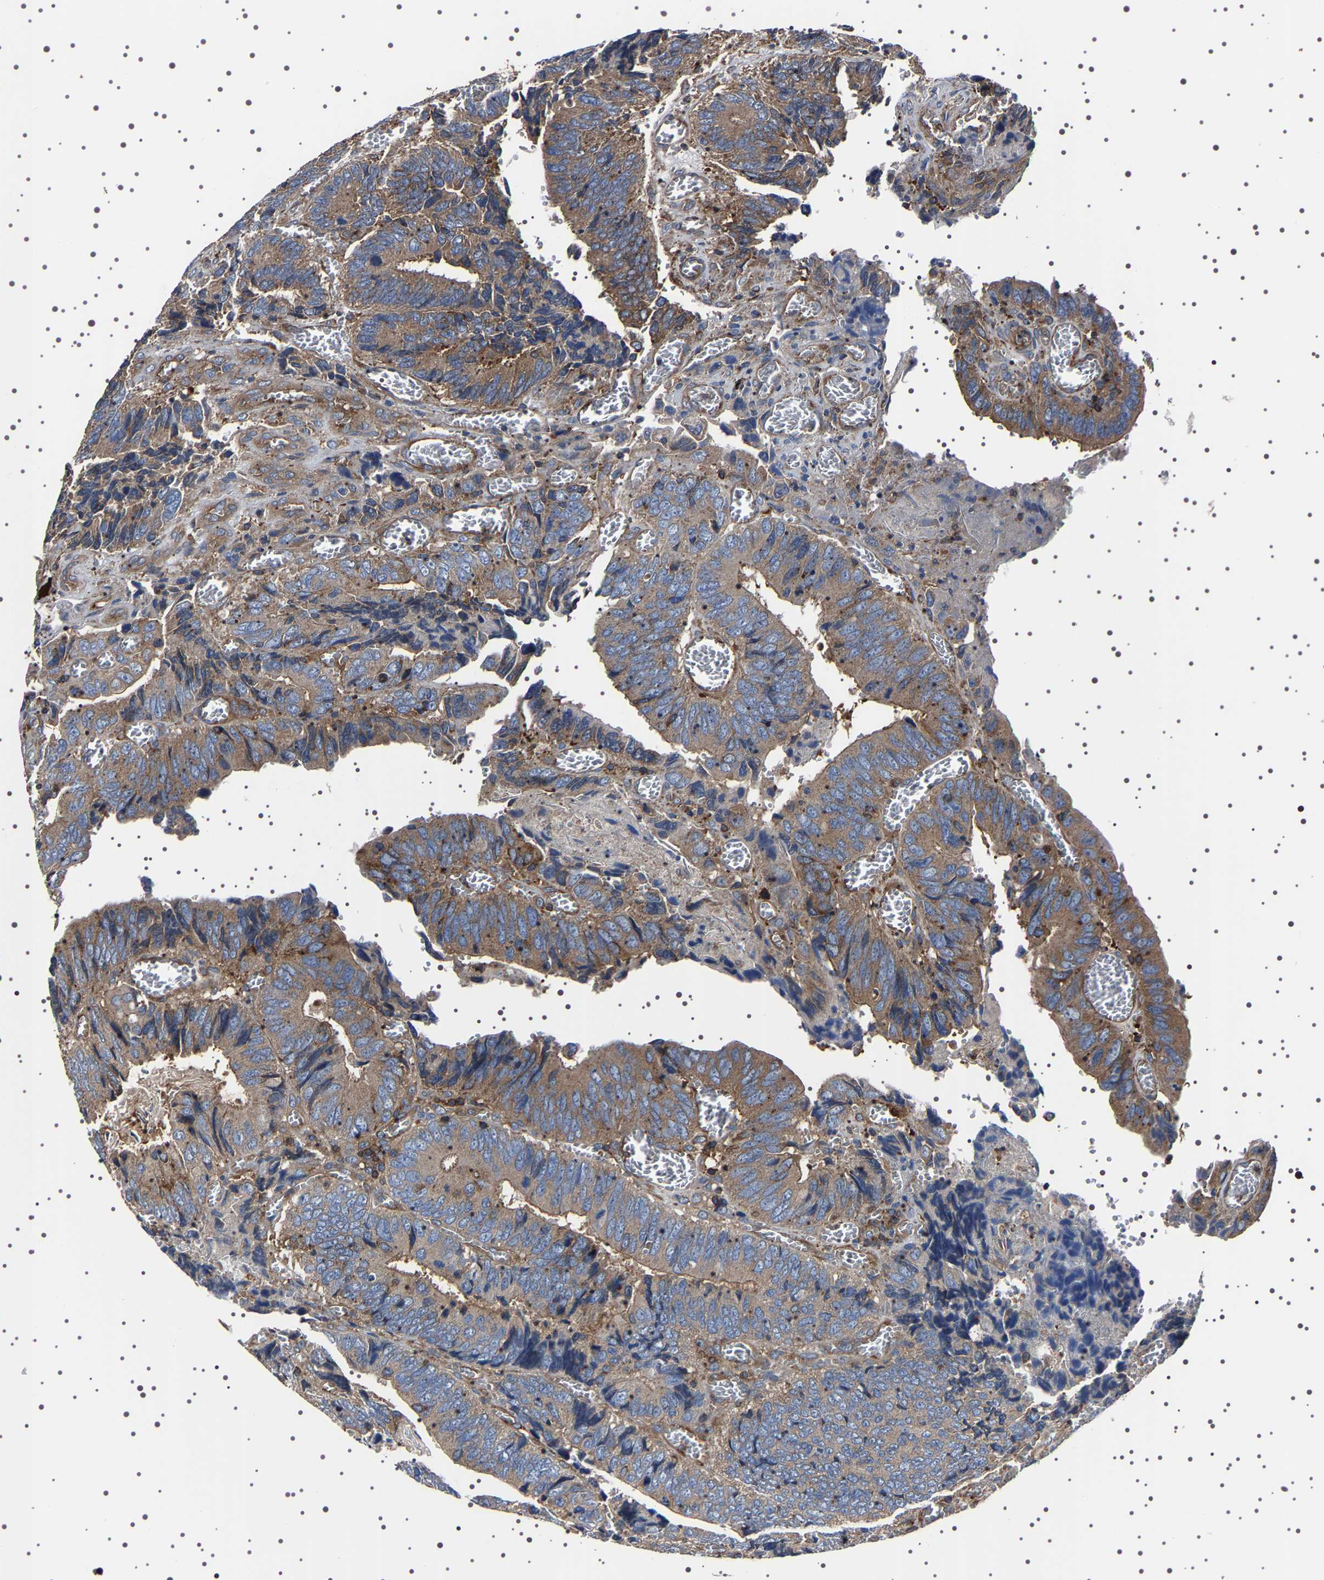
{"staining": {"intensity": "weak", "quantity": ">75%", "location": "cytoplasmic/membranous"}, "tissue": "colorectal cancer", "cell_type": "Tumor cells", "image_type": "cancer", "snomed": [{"axis": "morphology", "description": "Adenocarcinoma, NOS"}, {"axis": "topography", "description": "Colon"}], "caption": "IHC histopathology image of human colorectal adenocarcinoma stained for a protein (brown), which reveals low levels of weak cytoplasmic/membranous expression in about >75% of tumor cells.", "gene": "WDR1", "patient": {"sex": "male", "age": 72}}